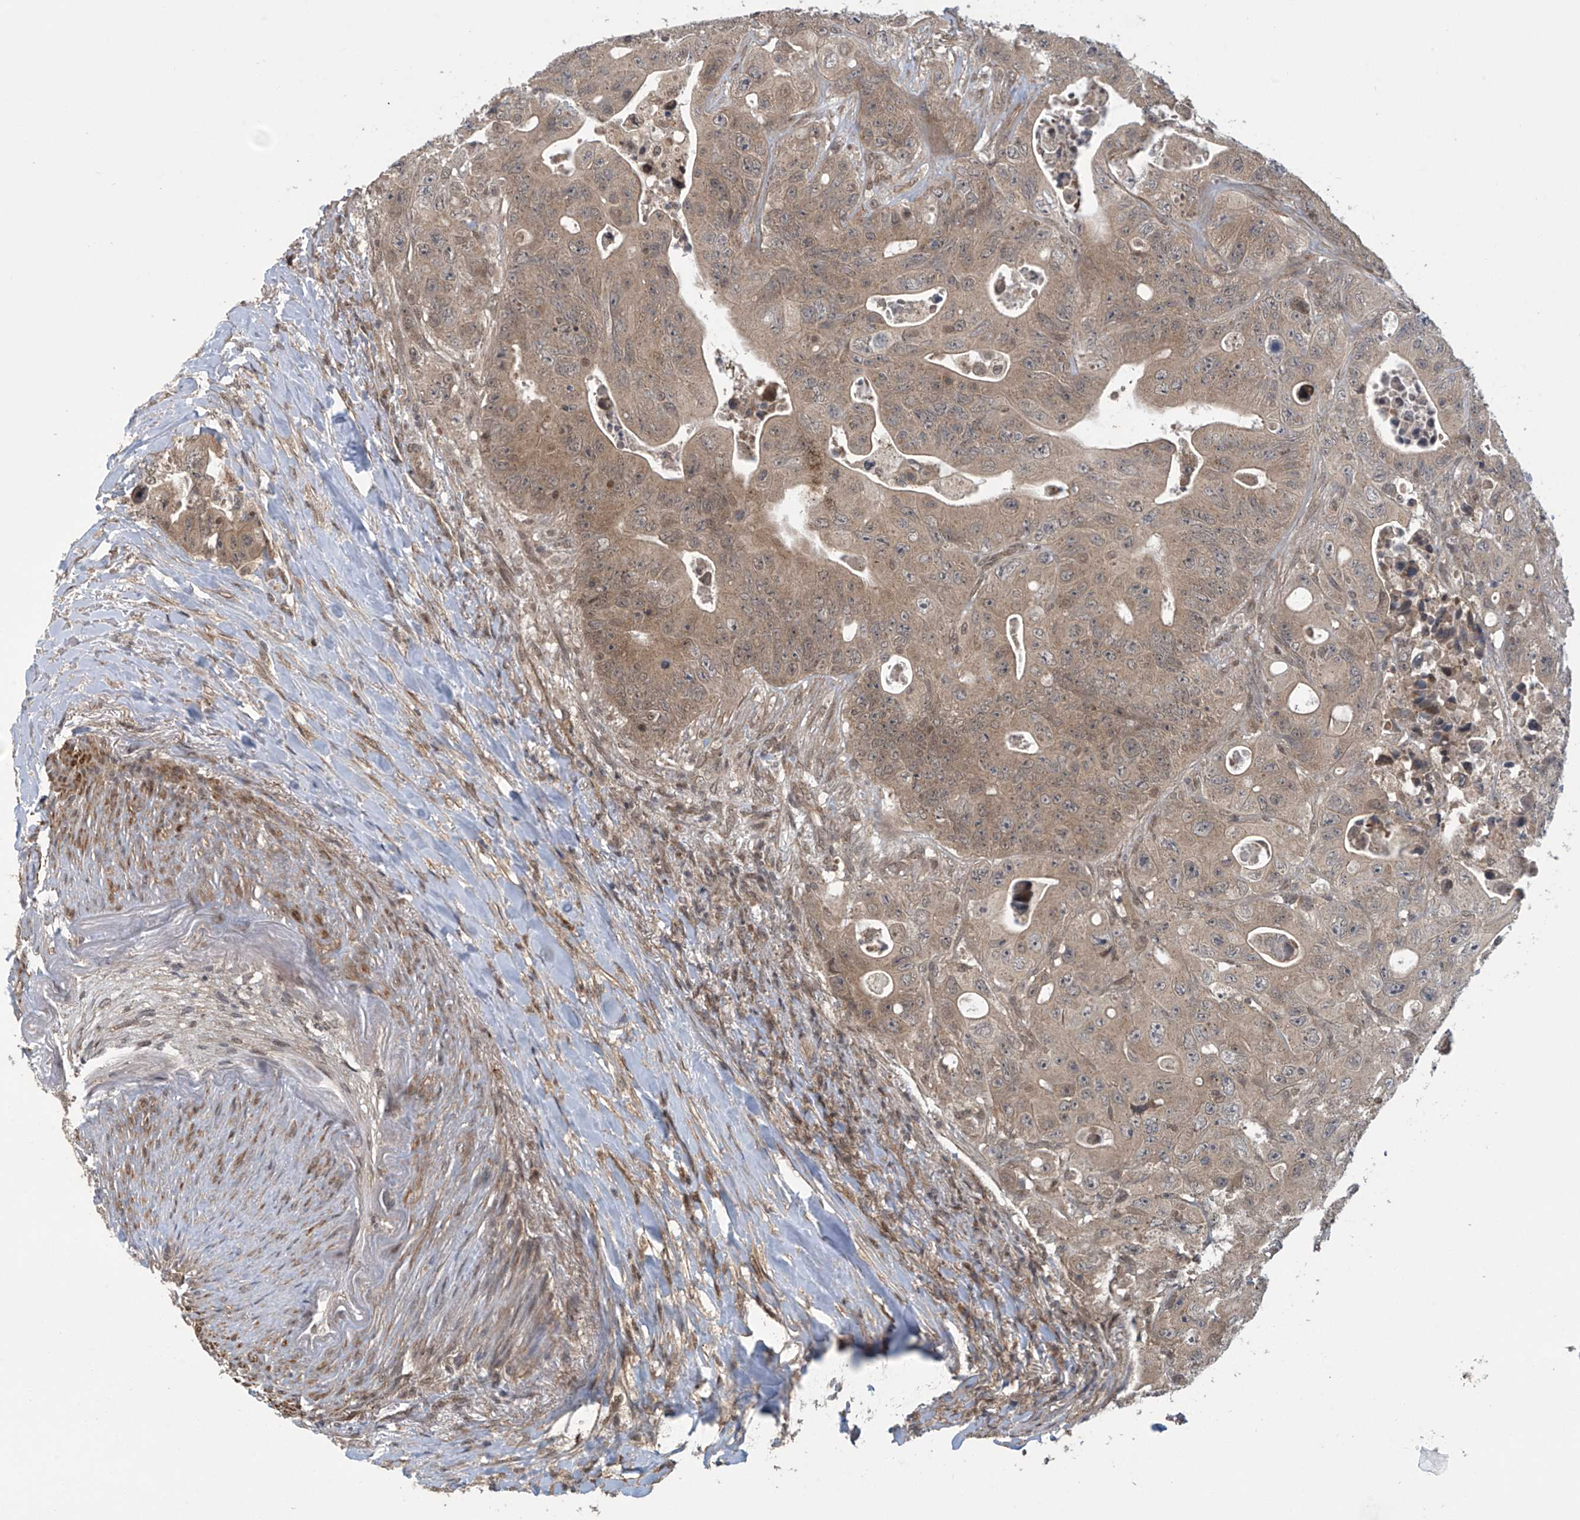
{"staining": {"intensity": "weak", "quantity": ">75%", "location": "cytoplasmic/membranous"}, "tissue": "colorectal cancer", "cell_type": "Tumor cells", "image_type": "cancer", "snomed": [{"axis": "morphology", "description": "Adenocarcinoma, NOS"}, {"axis": "topography", "description": "Colon"}], "caption": "A micrograph of human colorectal cancer (adenocarcinoma) stained for a protein exhibits weak cytoplasmic/membranous brown staining in tumor cells. The staining is performed using DAB (3,3'-diaminobenzidine) brown chromogen to label protein expression. The nuclei are counter-stained blue using hematoxylin.", "gene": "ABHD13", "patient": {"sex": "female", "age": 46}}